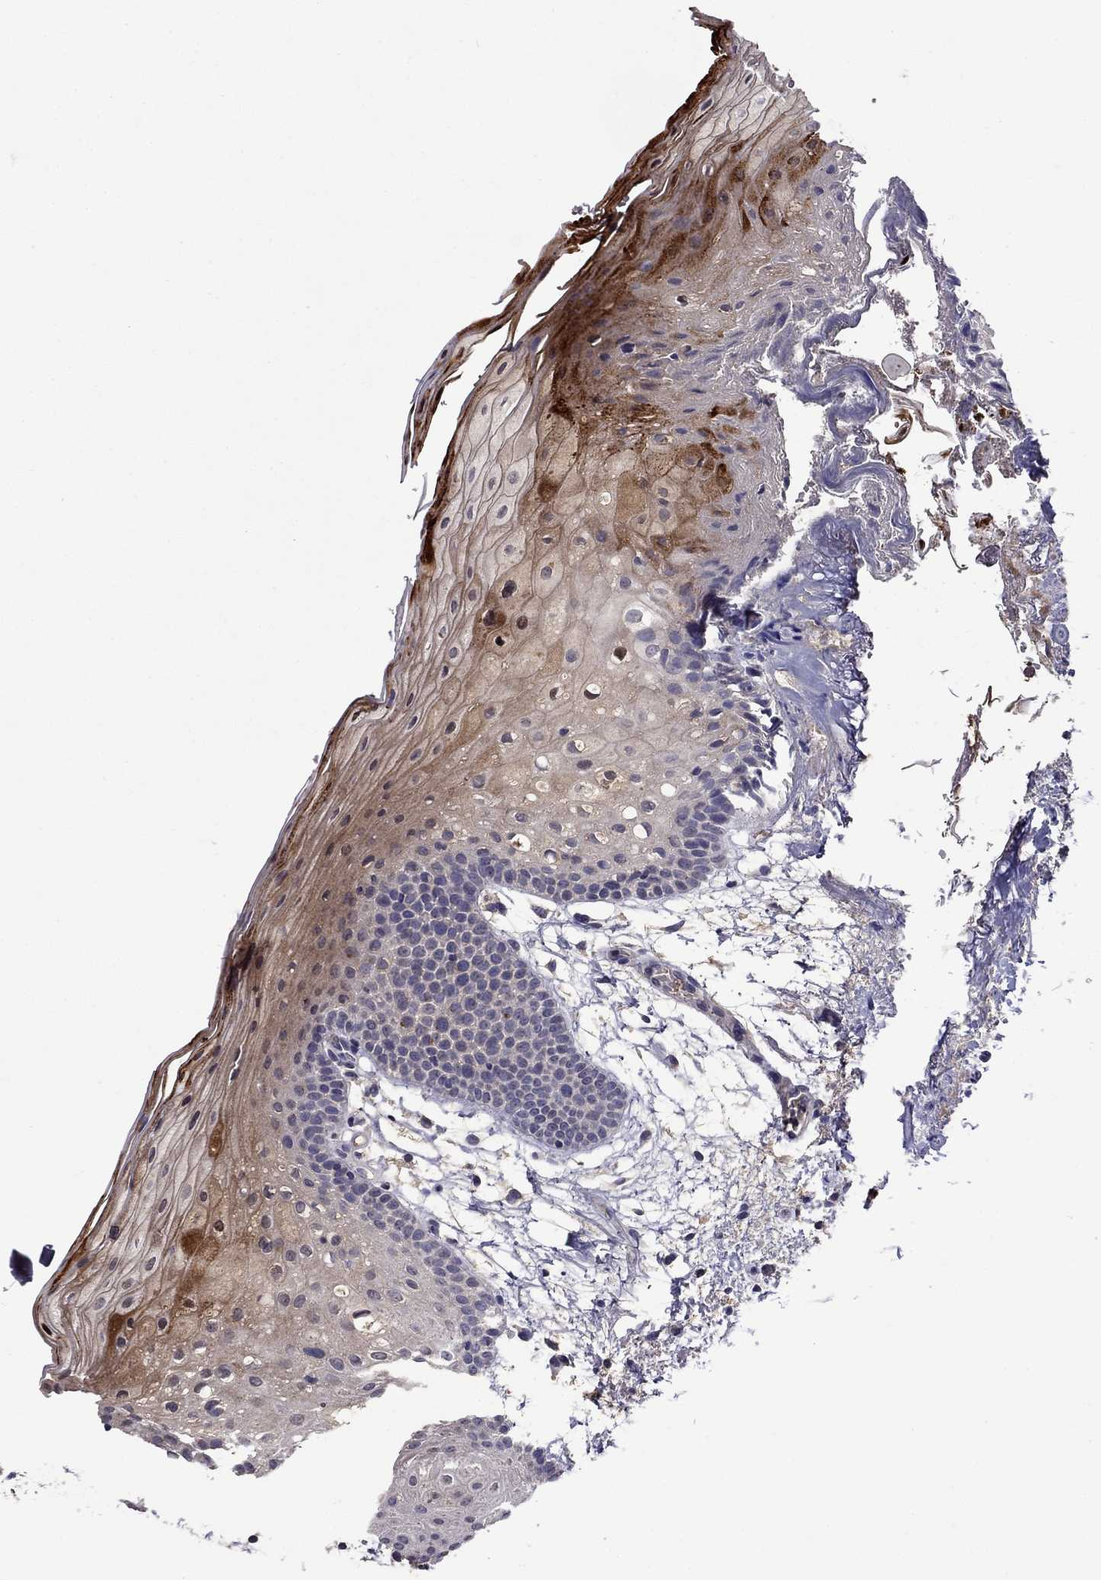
{"staining": {"intensity": "moderate", "quantity": ">75%", "location": "cytoplasmic/membranous"}, "tissue": "oral mucosa", "cell_type": "Squamous epithelial cells", "image_type": "normal", "snomed": [{"axis": "morphology", "description": "Normal tissue, NOS"}, {"axis": "topography", "description": "Oral tissue"}, {"axis": "topography", "description": "Tounge, NOS"}], "caption": "Immunohistochemistry (IHC) (DAB (3,3'-diaminobenzidine)) staining of benign oral mucosa shows moderate cytoplasmic/membranous protein staining in approximately >75% of squamous epithelial cells.", "gene": "SATB1", "patient": {"sex": "female", "age": 83}}